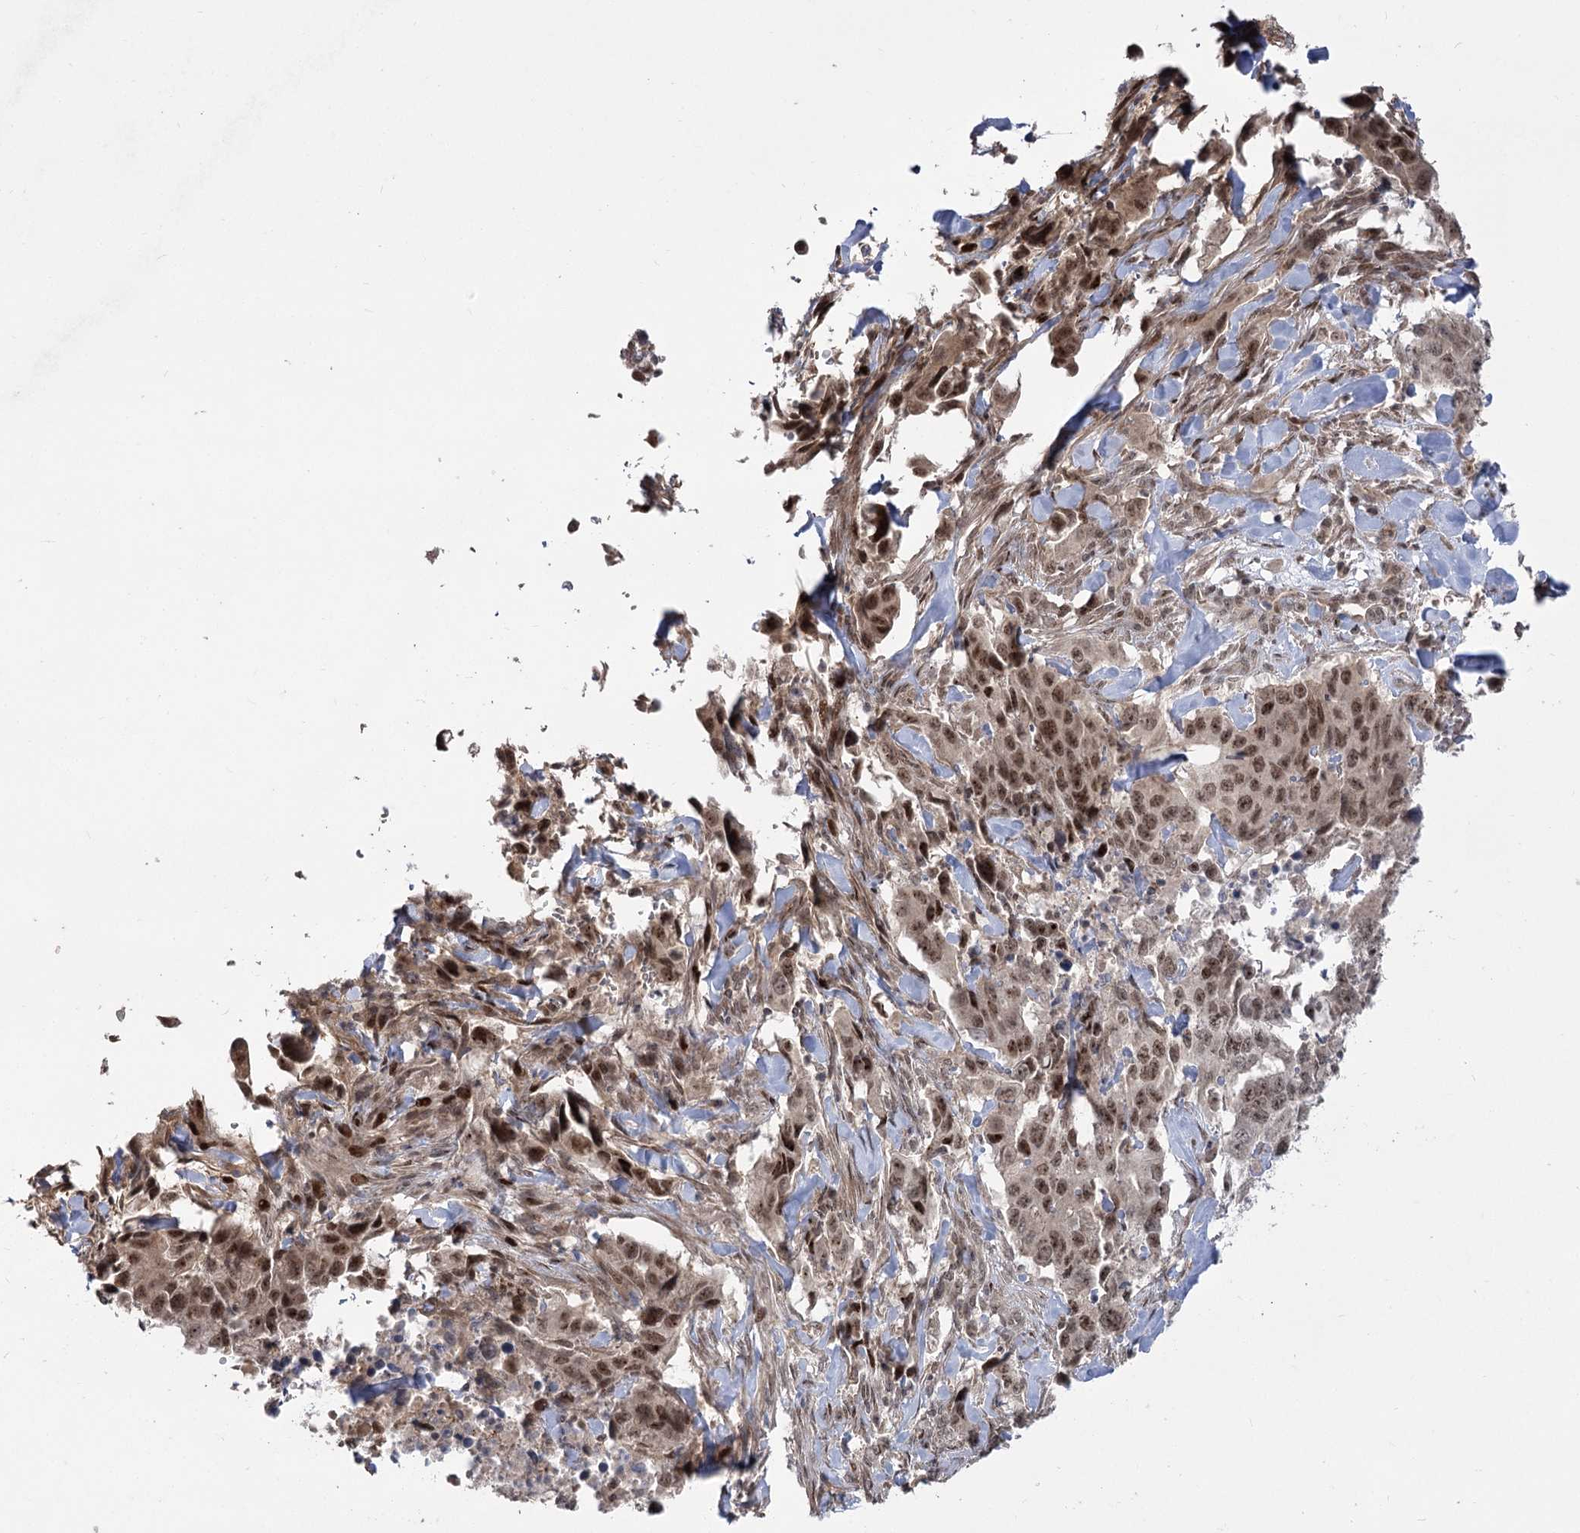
{"staining": {"intensity": "moderate", "quantity": ">75%", "location": "nuclear"}, "tissue": "lung cancer", "cell_type": "Tumor cells", "image_type": "cancer", "snomed": [{"axis": "morphology", "description": "Adenocarcinoma, NOS"}, {"axis": "topography", "description": "Lung"}], "caption": "Immunohistochemistry (IHC) image of neoplastic tissue: lung cancer stained using IHC reveals medium levels of moderate protein expression localized specifically in the nuclear of tumor cells, appearing as a nuclear brown color.", "gene": "HELQ", "patient": {"sex": "female", "age": 51}}